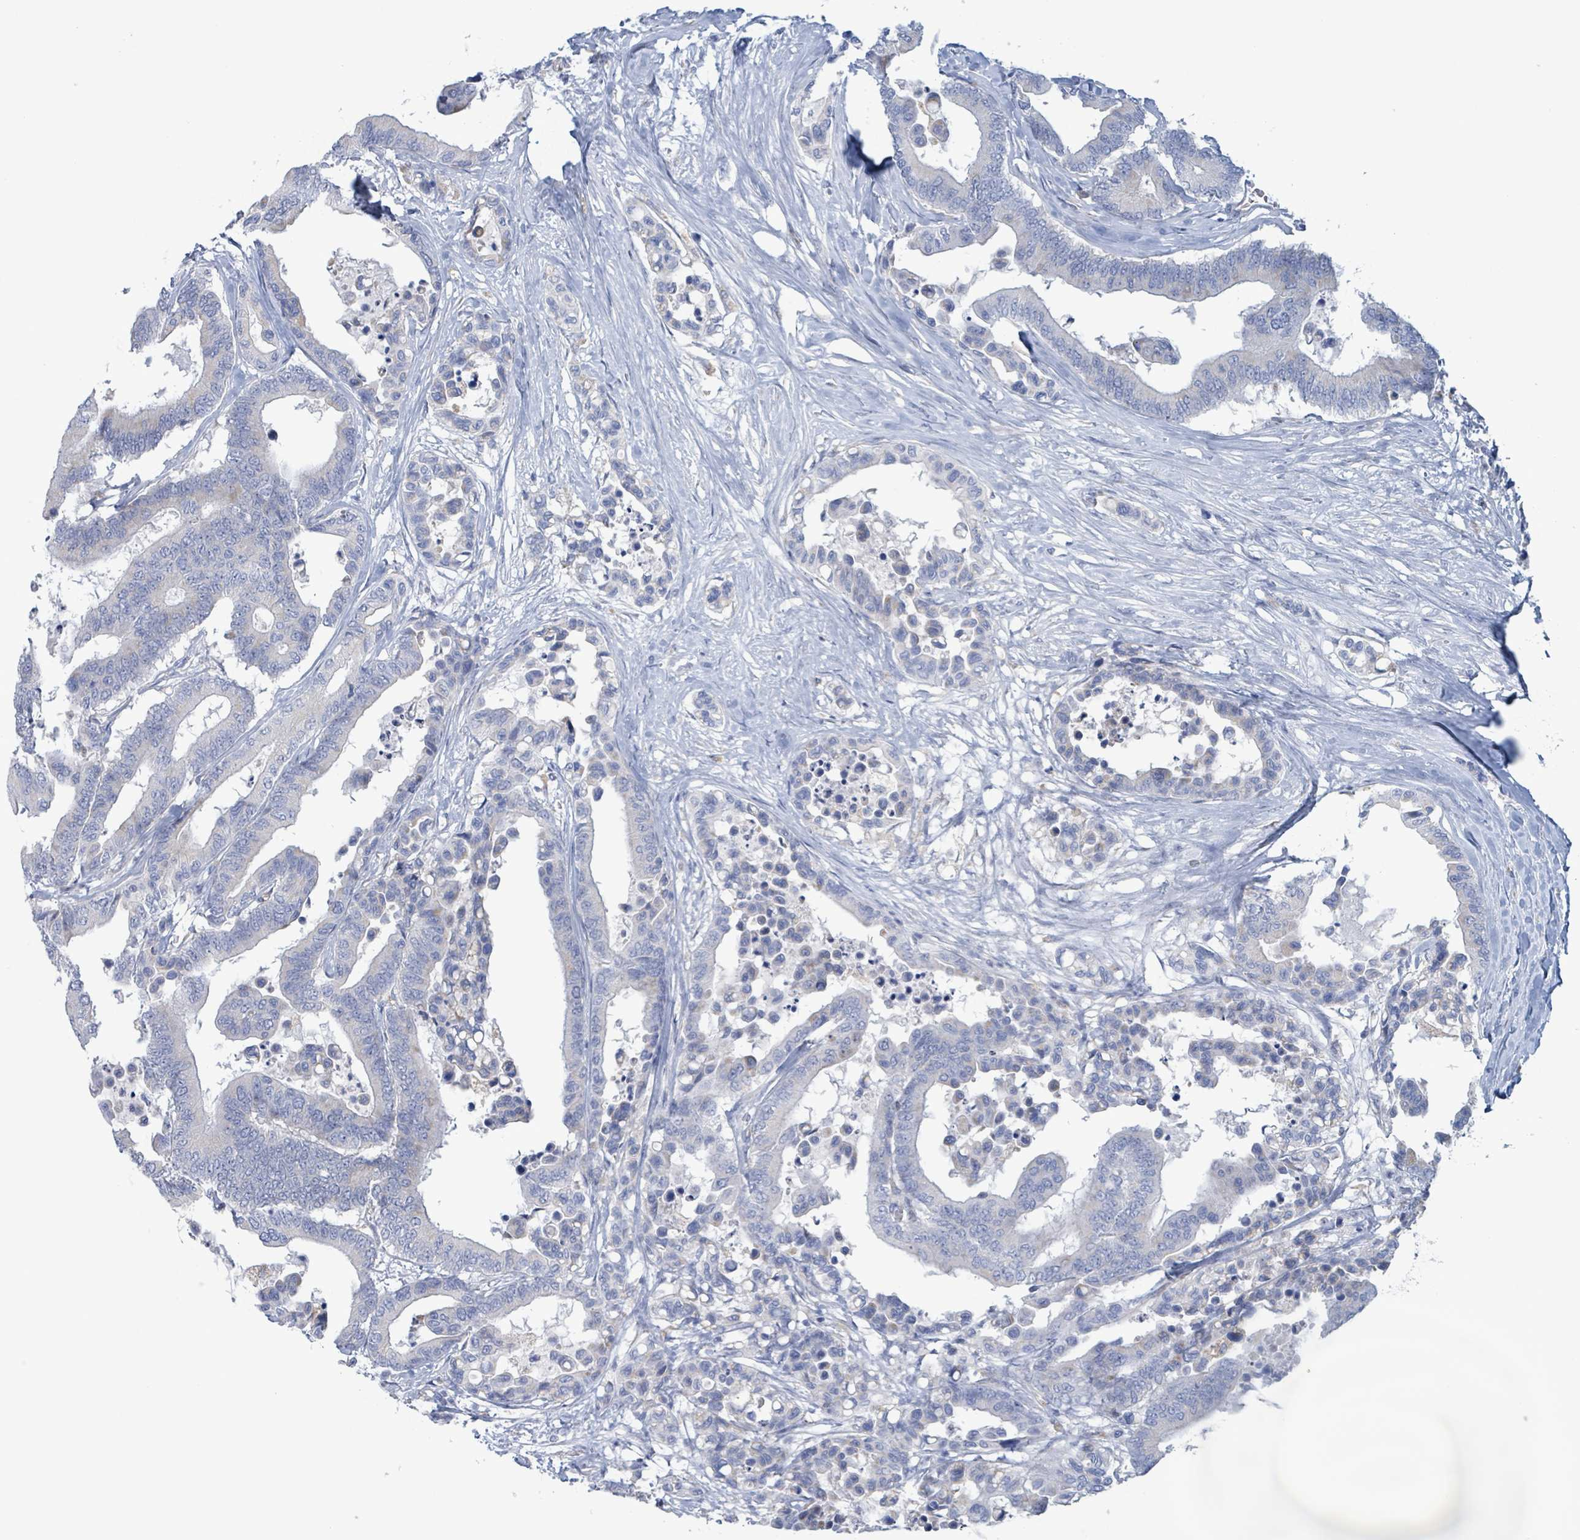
{"staining": {"intensity": "negative", "quantity": "none", "location": "none"}, "tissue": "colorectal cancer", "cell_type": "Tumor cells", "image_type": "cancer", "snomed": [{"axis": "morphology", "description": "Normal tissue, NOS"}, {"axis": "morphology", "description": "Adenocarcinoma, NOS"}, {"axis": "topography", "description": "Colon"}], "caption": "Photomicrograph shows no protein positivity in tumor cells of colorectal adenocarcinoma tissue.", "gene": "AKR1C4", "patient": {"sex": "male", "age": 82}}